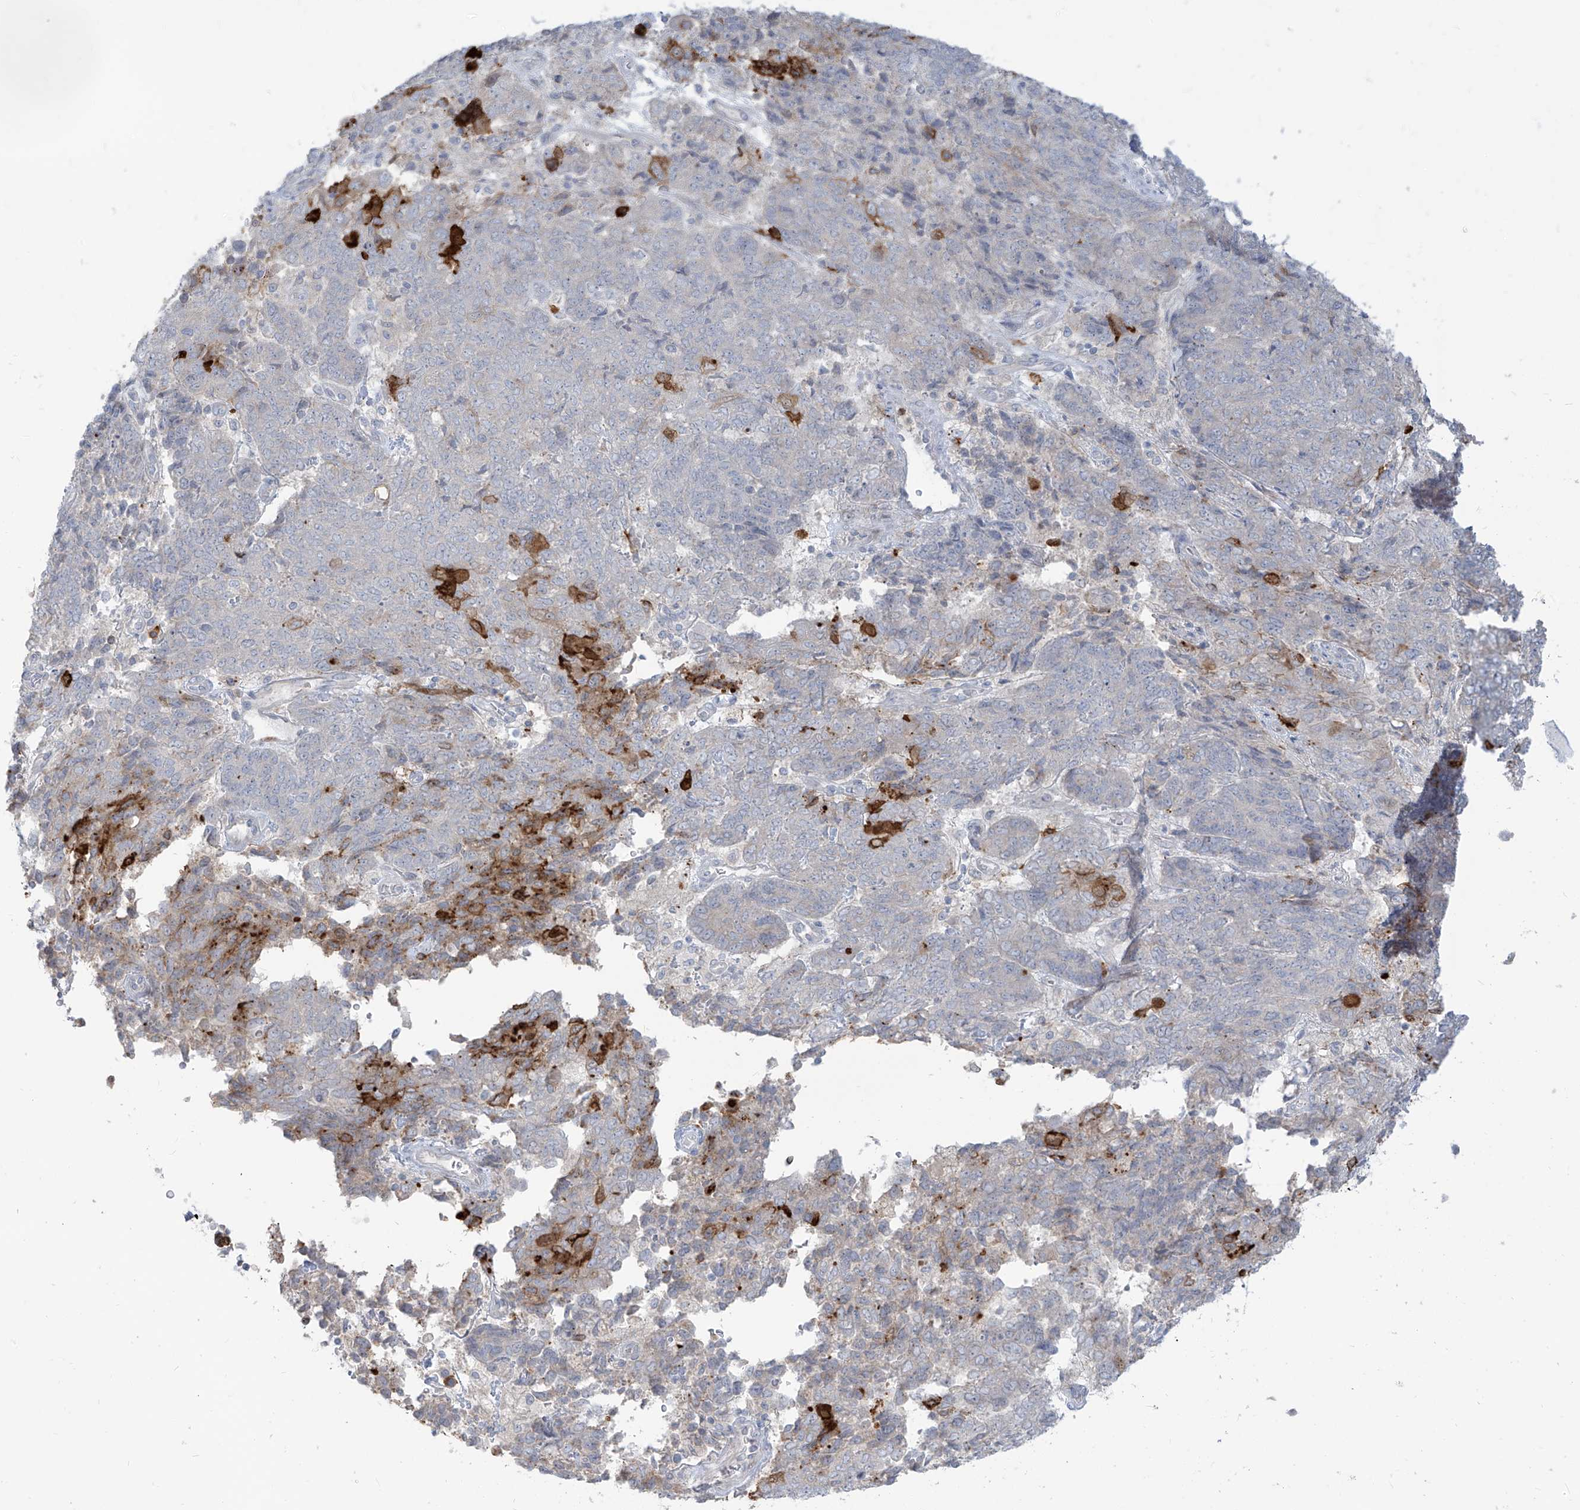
{"staining": {"intensity": "moderate", "quantity": "<25%", "location": "cytoplasmic/membranous"}, "tissue": "endometrial cancer", "cell_type": "Tumor cells", "image_type": "cancer", "snomed": [{"axis": "morphology", "description": "Adenocarcinoma, NOS"}, {"axis": "topography", "description": "Endometrium"}], "caption": "Immunohistochemistry (IHC) histopathology image of endometrial cancer (adenocarcinoma) stained for a protein (brown), which demonstrates low levels of moderate cytoplasmic/membranous staining in approximately <25% of tumor cells.", "gene": "NOTO", "patient": {"sex": "female", "age": 80}}